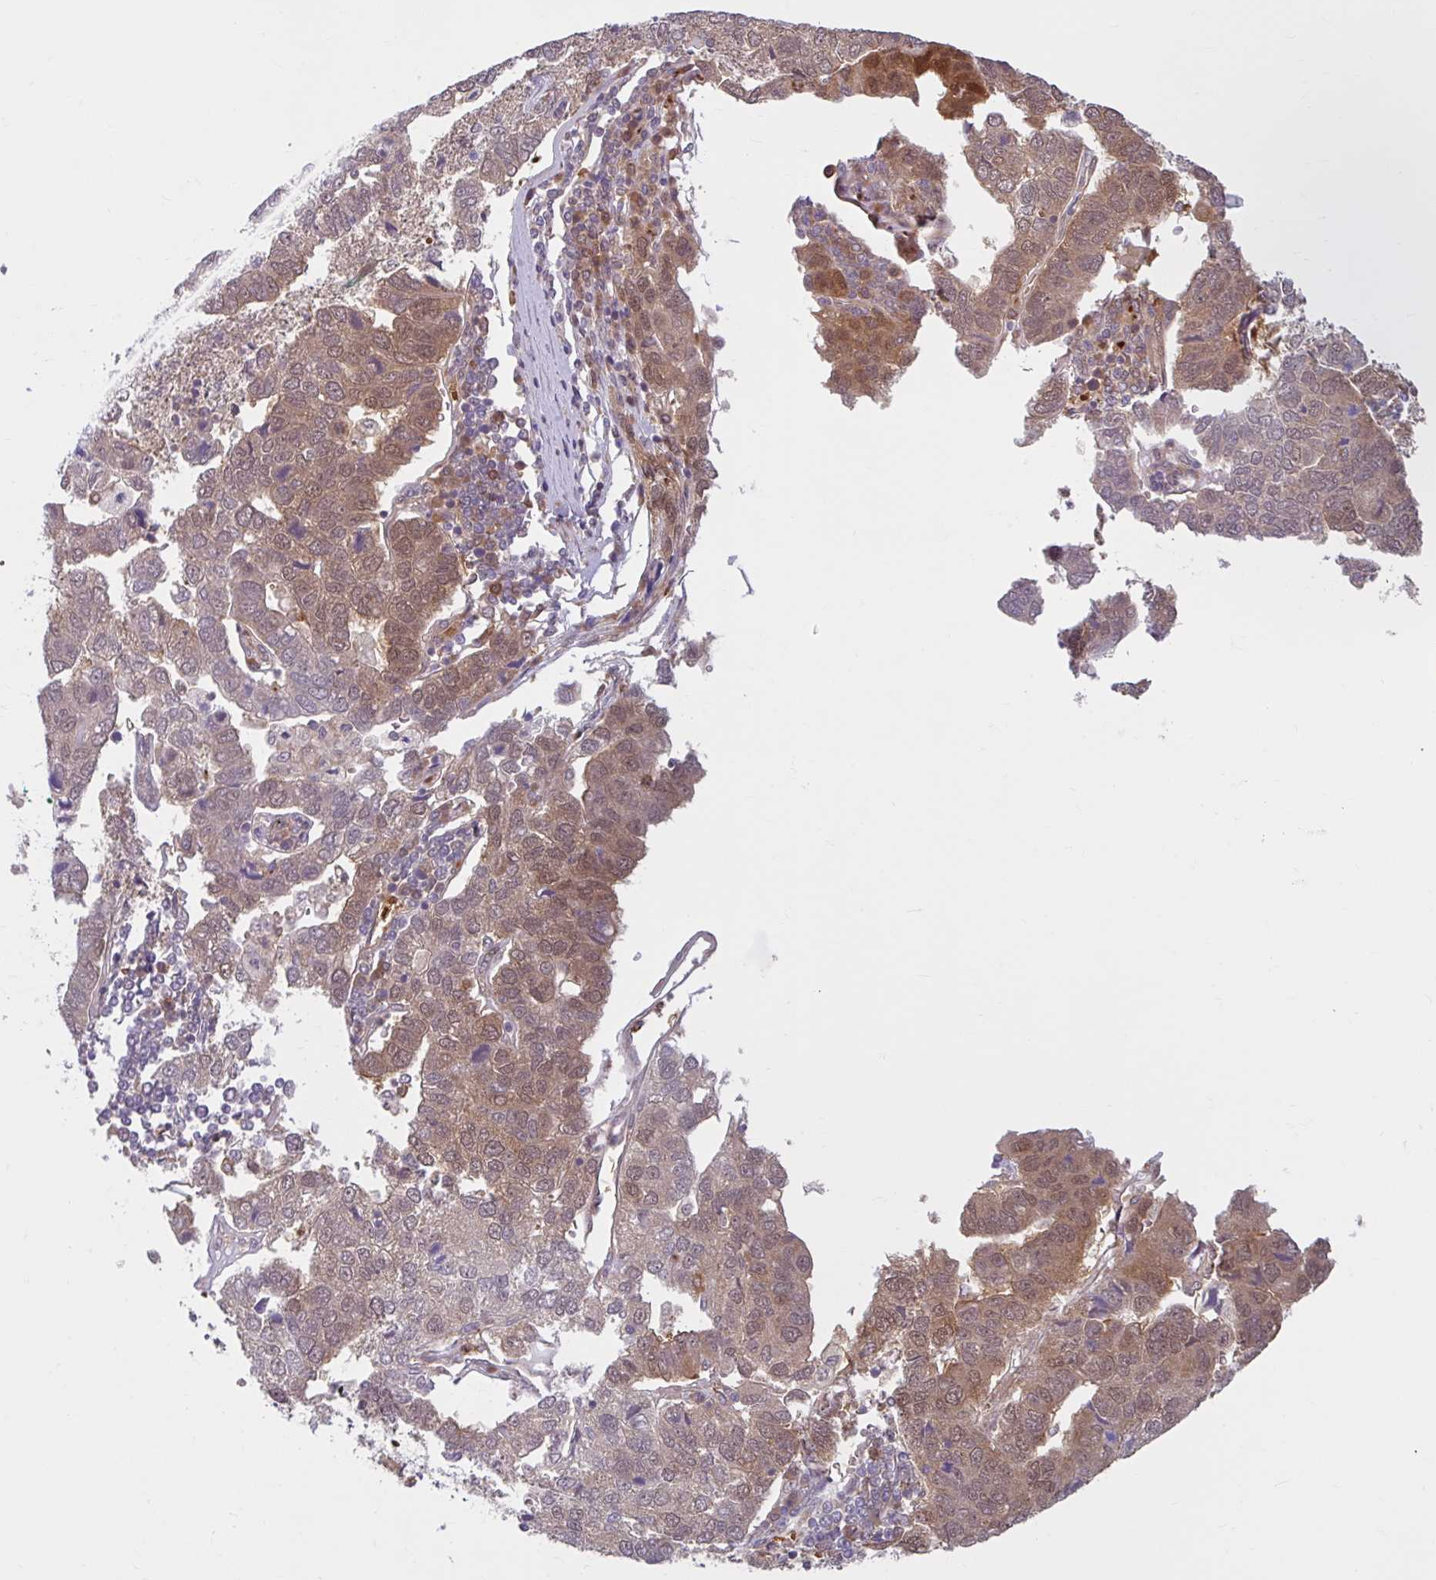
{"staining": {"intensity": "moderate", "quantity": ">75%", "location": "cytoplasmic/membranous"}, "tissue": "pancreatic cancer", "cell_type": "Tumor cells", "image_type": "cancer", "snomed": [{"axis": "morphology", "description": "Adenocarcinoma, NOS"}, {"axis": "topography", "description": "Pancreas"}], "caption": "High-magnification brightfield microscopy of adenocarcinoma (pancreatic) stained with DAB (brown) and counterstained with hematoxylin (blue). tumor cells exhibit moderate cytoplasmic/membranous staining is present in approximately>75% of cells.", "gene": "HMBS", "patient": {"sex": "female", "age": 61}}